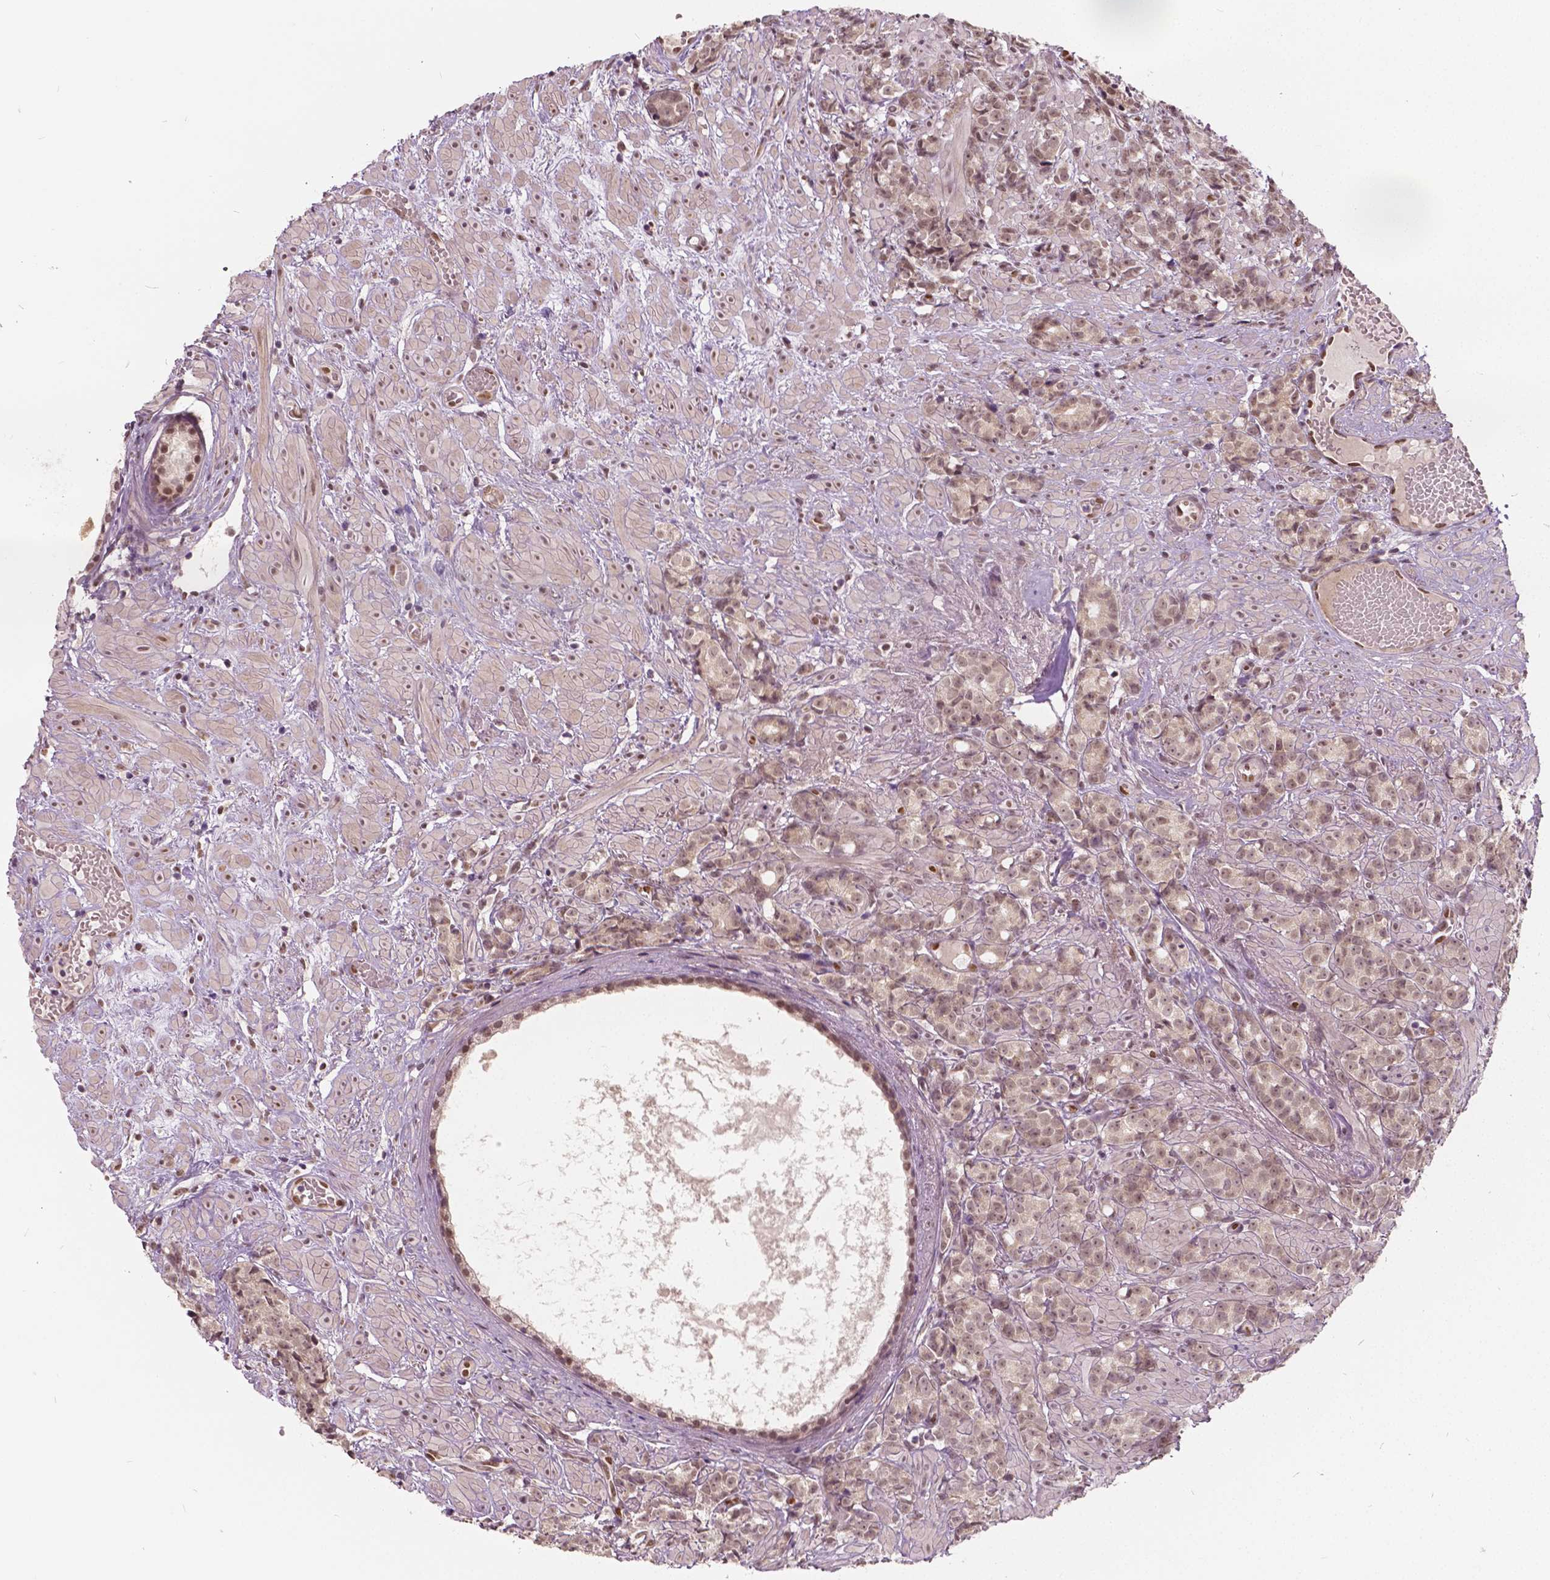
{"staining": {"intensity": "weak", "quantity": "25%-75%", "location": "nuclear"}, "tissue": "prostate cancer", "cell_type": "Tumor cells", "image_type": "cancer", "snomed": [{"axis": "morphology", "description": "Adenocarcinoma, High grade"}, {"axis": "topography", "description": "Prostate"}], "caption": "A brown stain shows weak nuclear staining of a protein in human prostate cancer tumor cells.", "gene": "HMBOX1", "patient": {"sex": "male", "age": 81}}